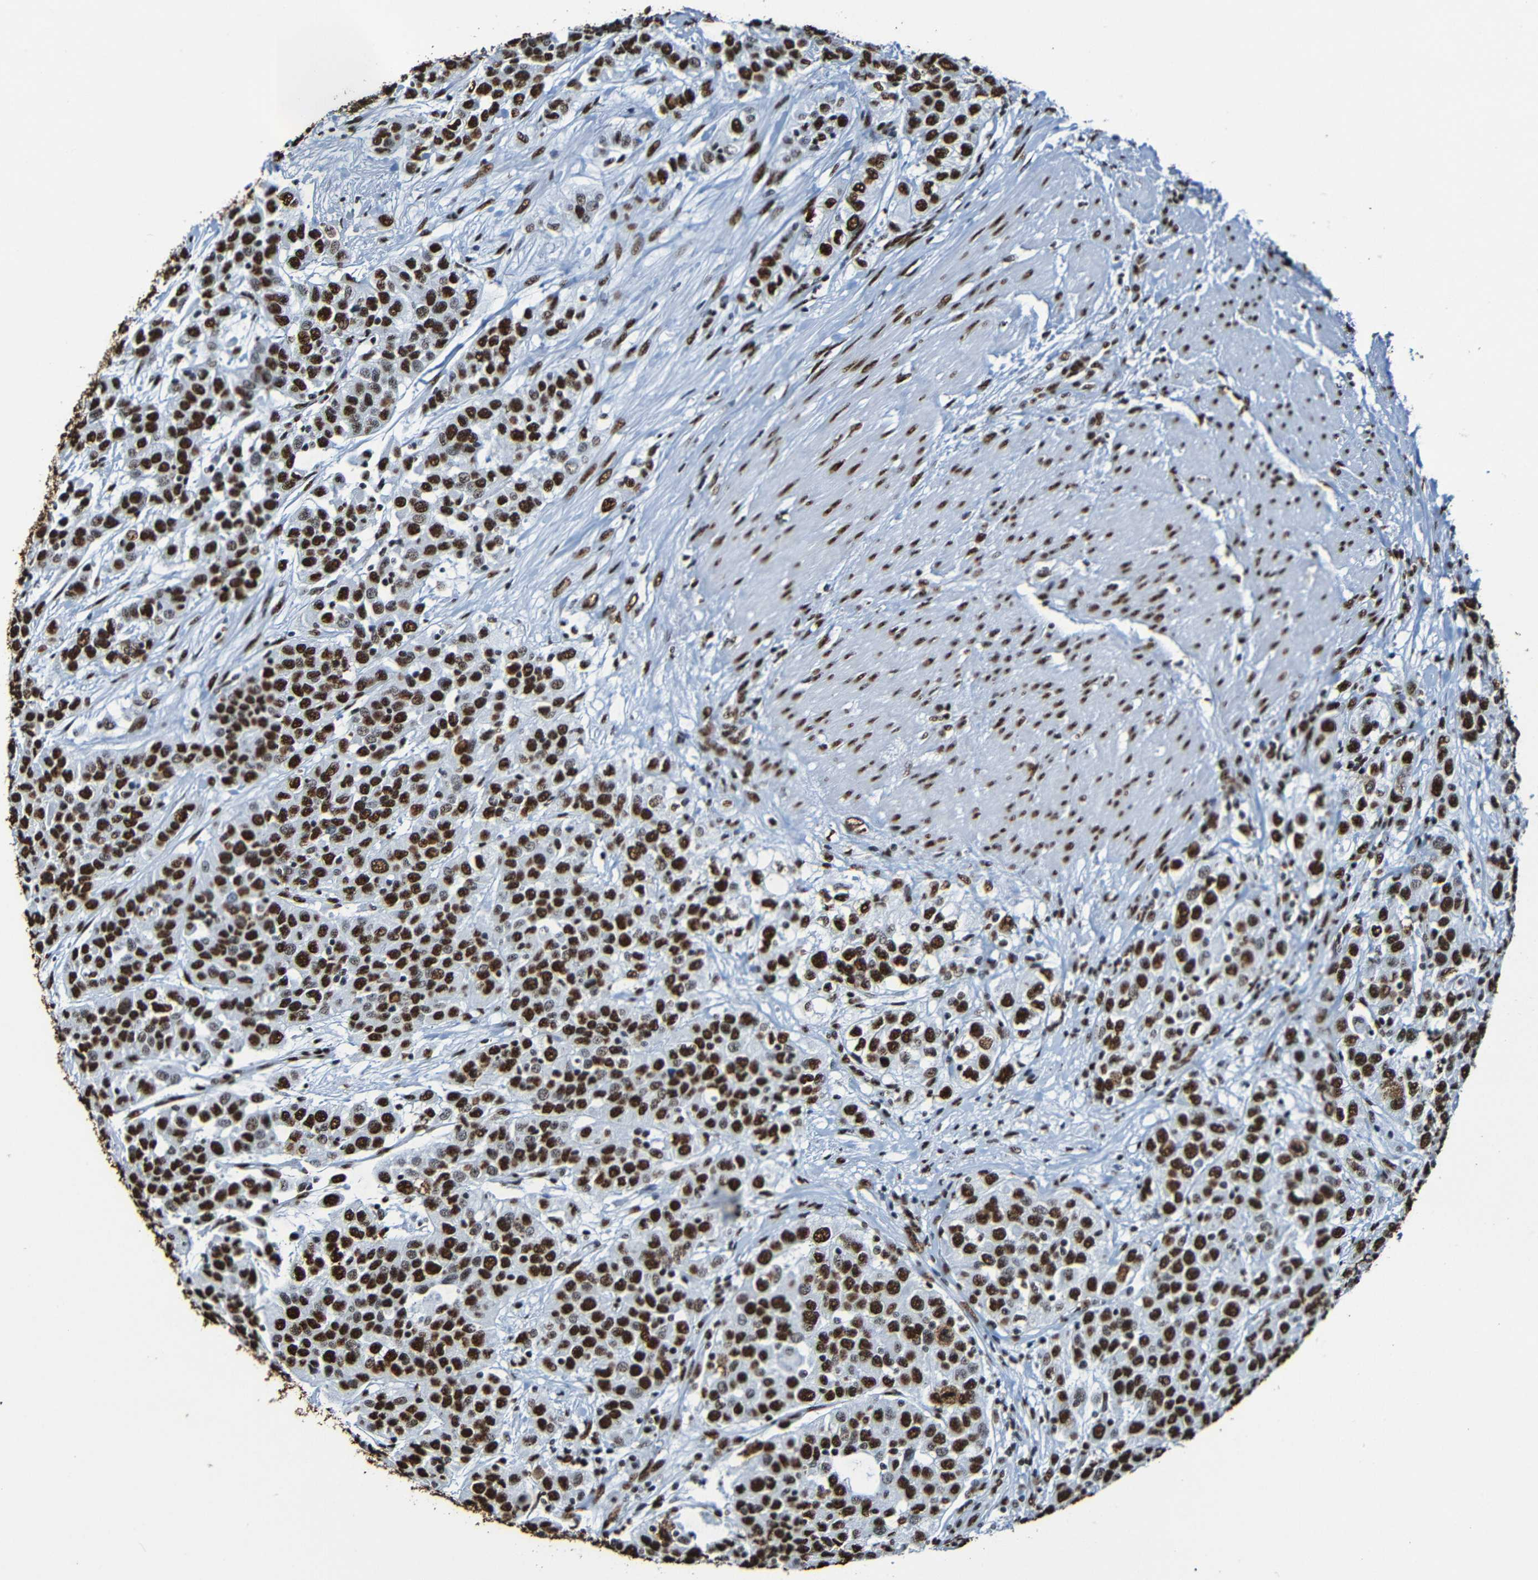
{"staining": {"intensity": "strong", "quantity": ">75%", "location": "nuclear"}, "tissue": "urothelial cancer", "cell_type": "Tumor cells", "image_type": "cancer", "snomed": [{"axis": "morphology", "description": "Urothelial carcinoma, High grade"}, {"axis": "topography", "description": "Urinary bladder"}], "caption": "Urothelial cancer stained with DAB (3,3'-diaminobenzidine) immunohistochemistry (IHC) reveals high levels of strong nuclear staining in approximately >75% of tumor cells.", "gene": "SRSF3", "patient": {"sex": "female", "age": 80}}